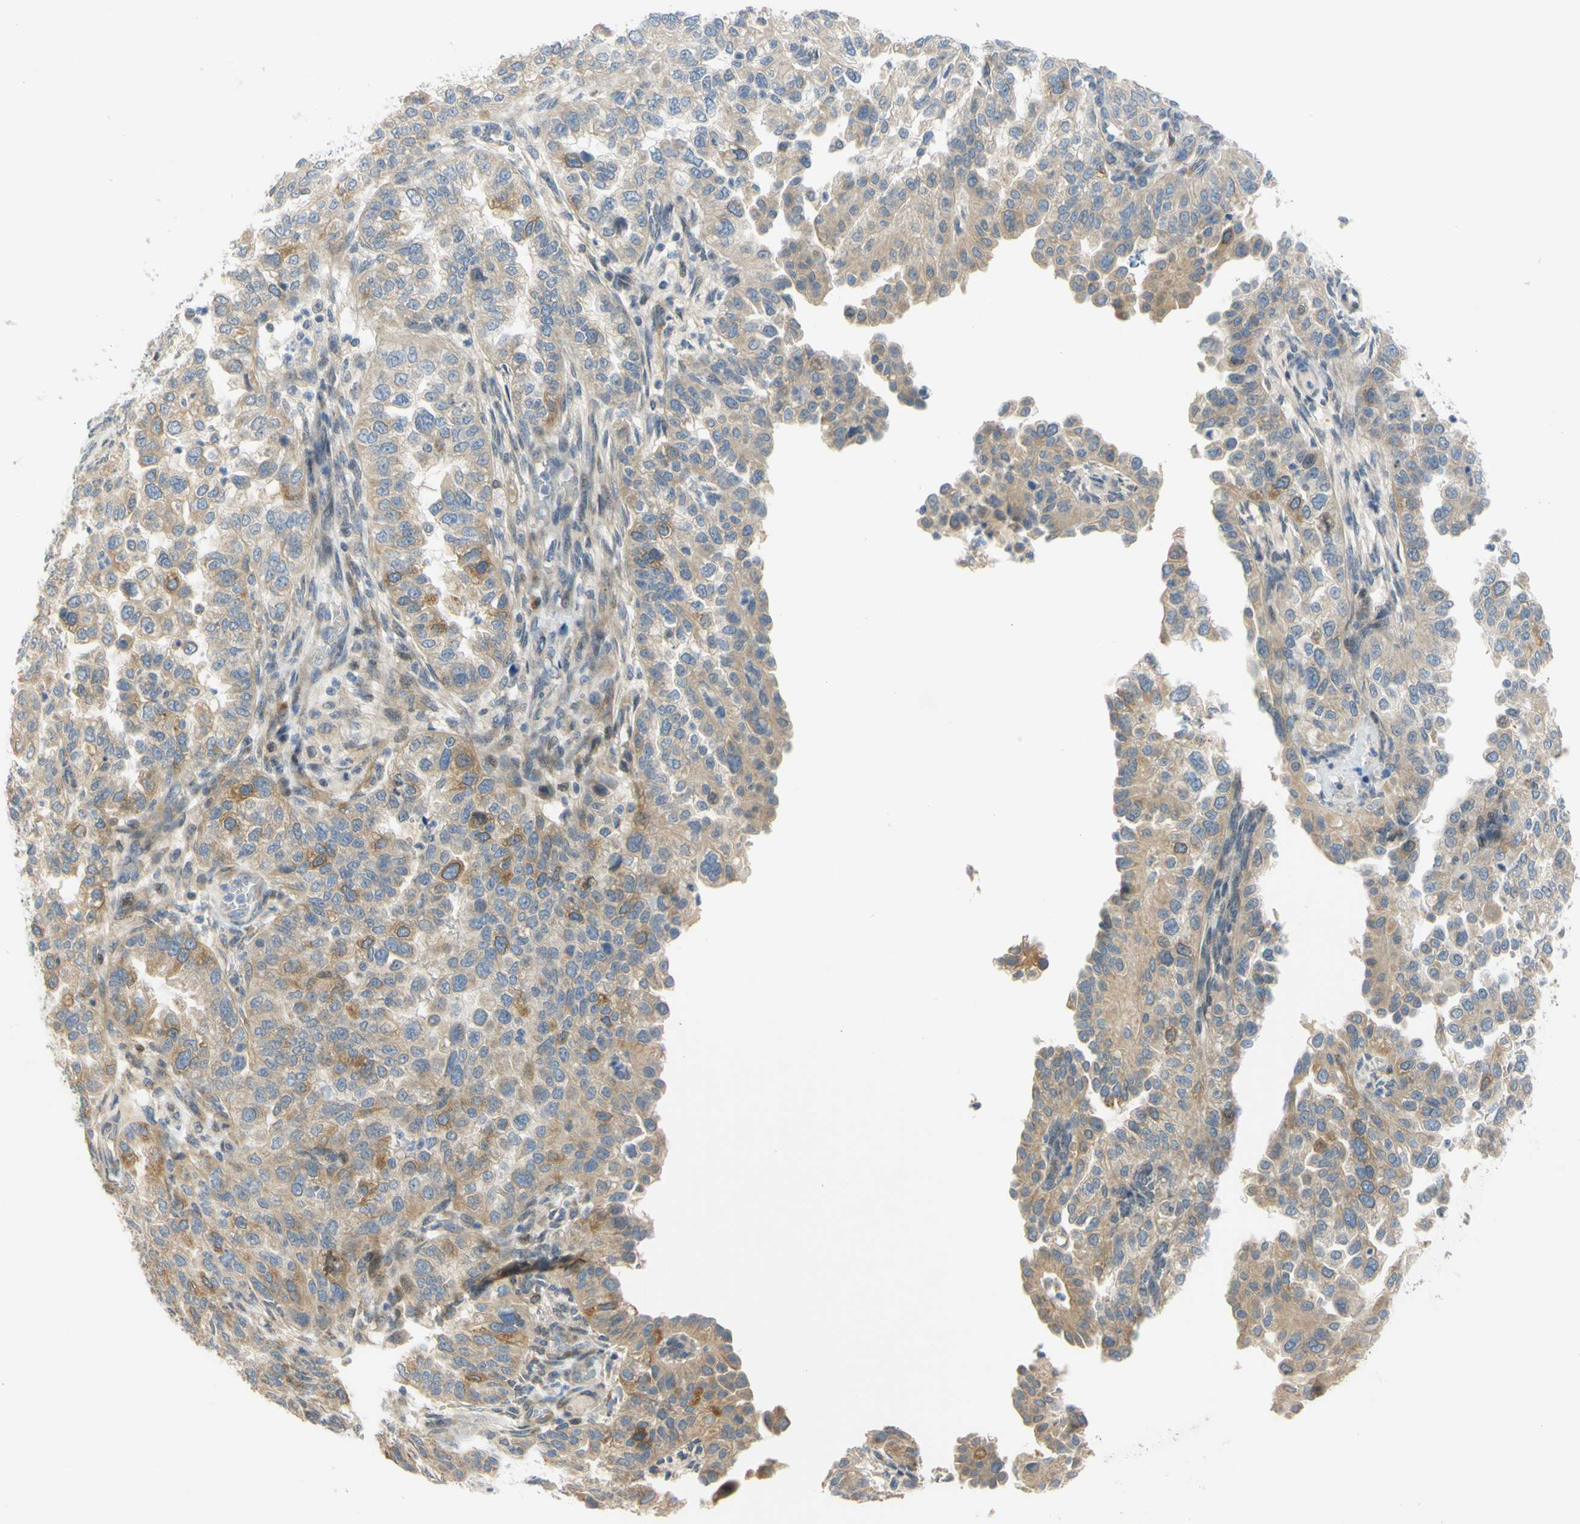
{"staining": {"intensity": "moderate", "quantity": ">75%", "location": "cytoplasmic/membranous"}, "tissue": "endometrial cancer", "cell_type": "Tumor cells", "image_type": "cancer", "snomed": [{"axis": "morphology", "description": "Adenocarcinoma, NOS"}, {"axis": "topography", "description": "Endometrium"}], "caption": "IHC micrograph of neoplastic tissue: human endometrial cancer stained using immunohistochemistry (IHC) exhibits medium levels of moderate protein expression localized specifically in the cytoplasmic/membranous of tumor cells, appearing as a cytoplasmic/membranous brown color.", "gene": "CCNB2", "patient": {"sex": "female", "age": 85}}